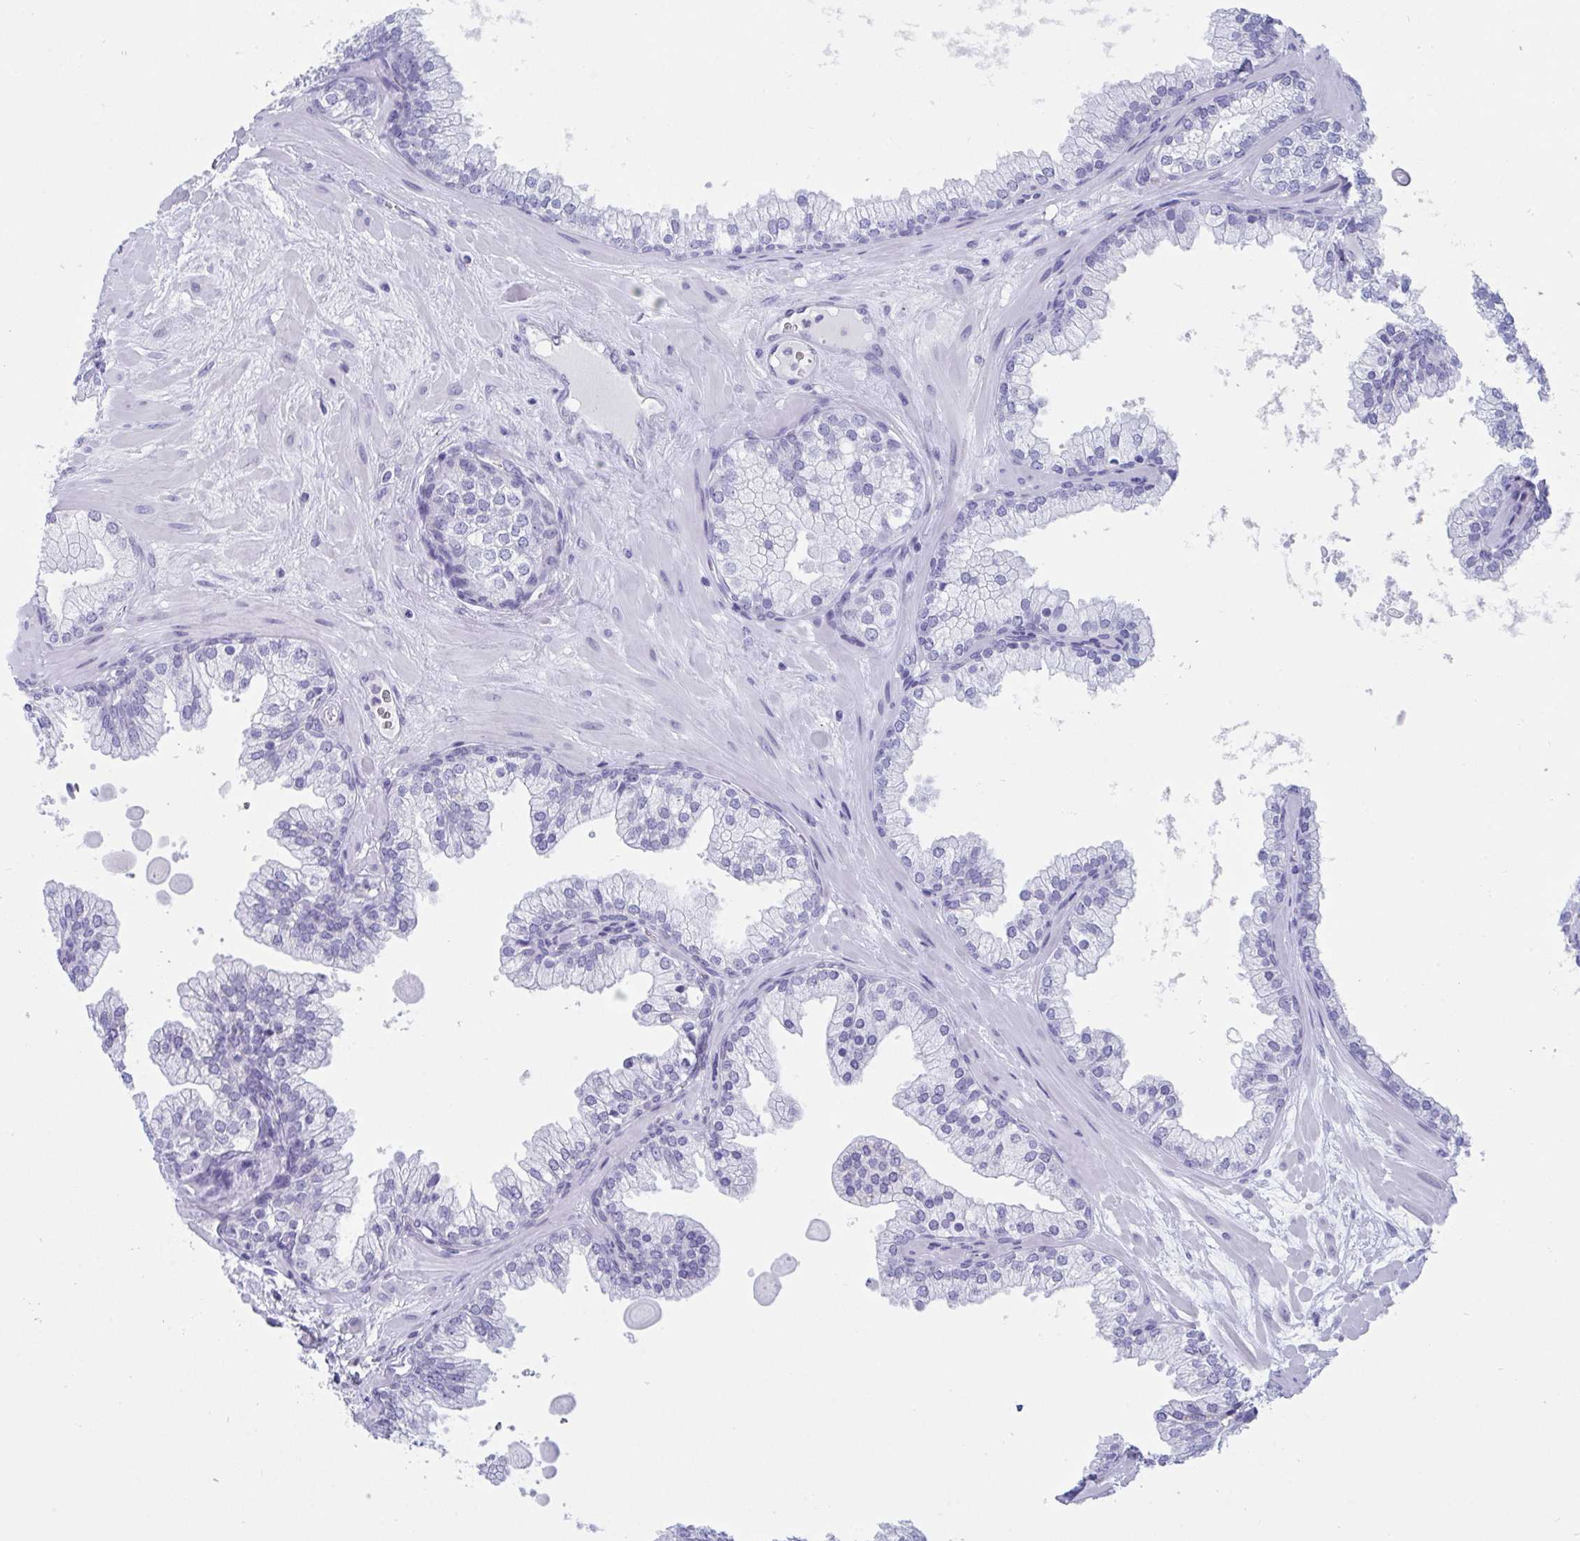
{"staining": {"intensity": "negative", "quantity": "none", "location": "none"}, "tissue": "prostate", "cell_type": "Glandular cells", "image_type": "normal", "snomed": [{"axis": "morphology", "description": "Normal tissue, NOS"}, {"axis": "topography", "description": "Prostate"}, {"axis": "topography", "description": "Peripheral nerve tissue"}], "caption": "A high-resolution photomicrograph shows immunohistochemistry staining of normal prostate, which exhibits no significant expression in glandular cells.", "gene": "CDX4", "patient": {"sex": "male", "age": 61}}